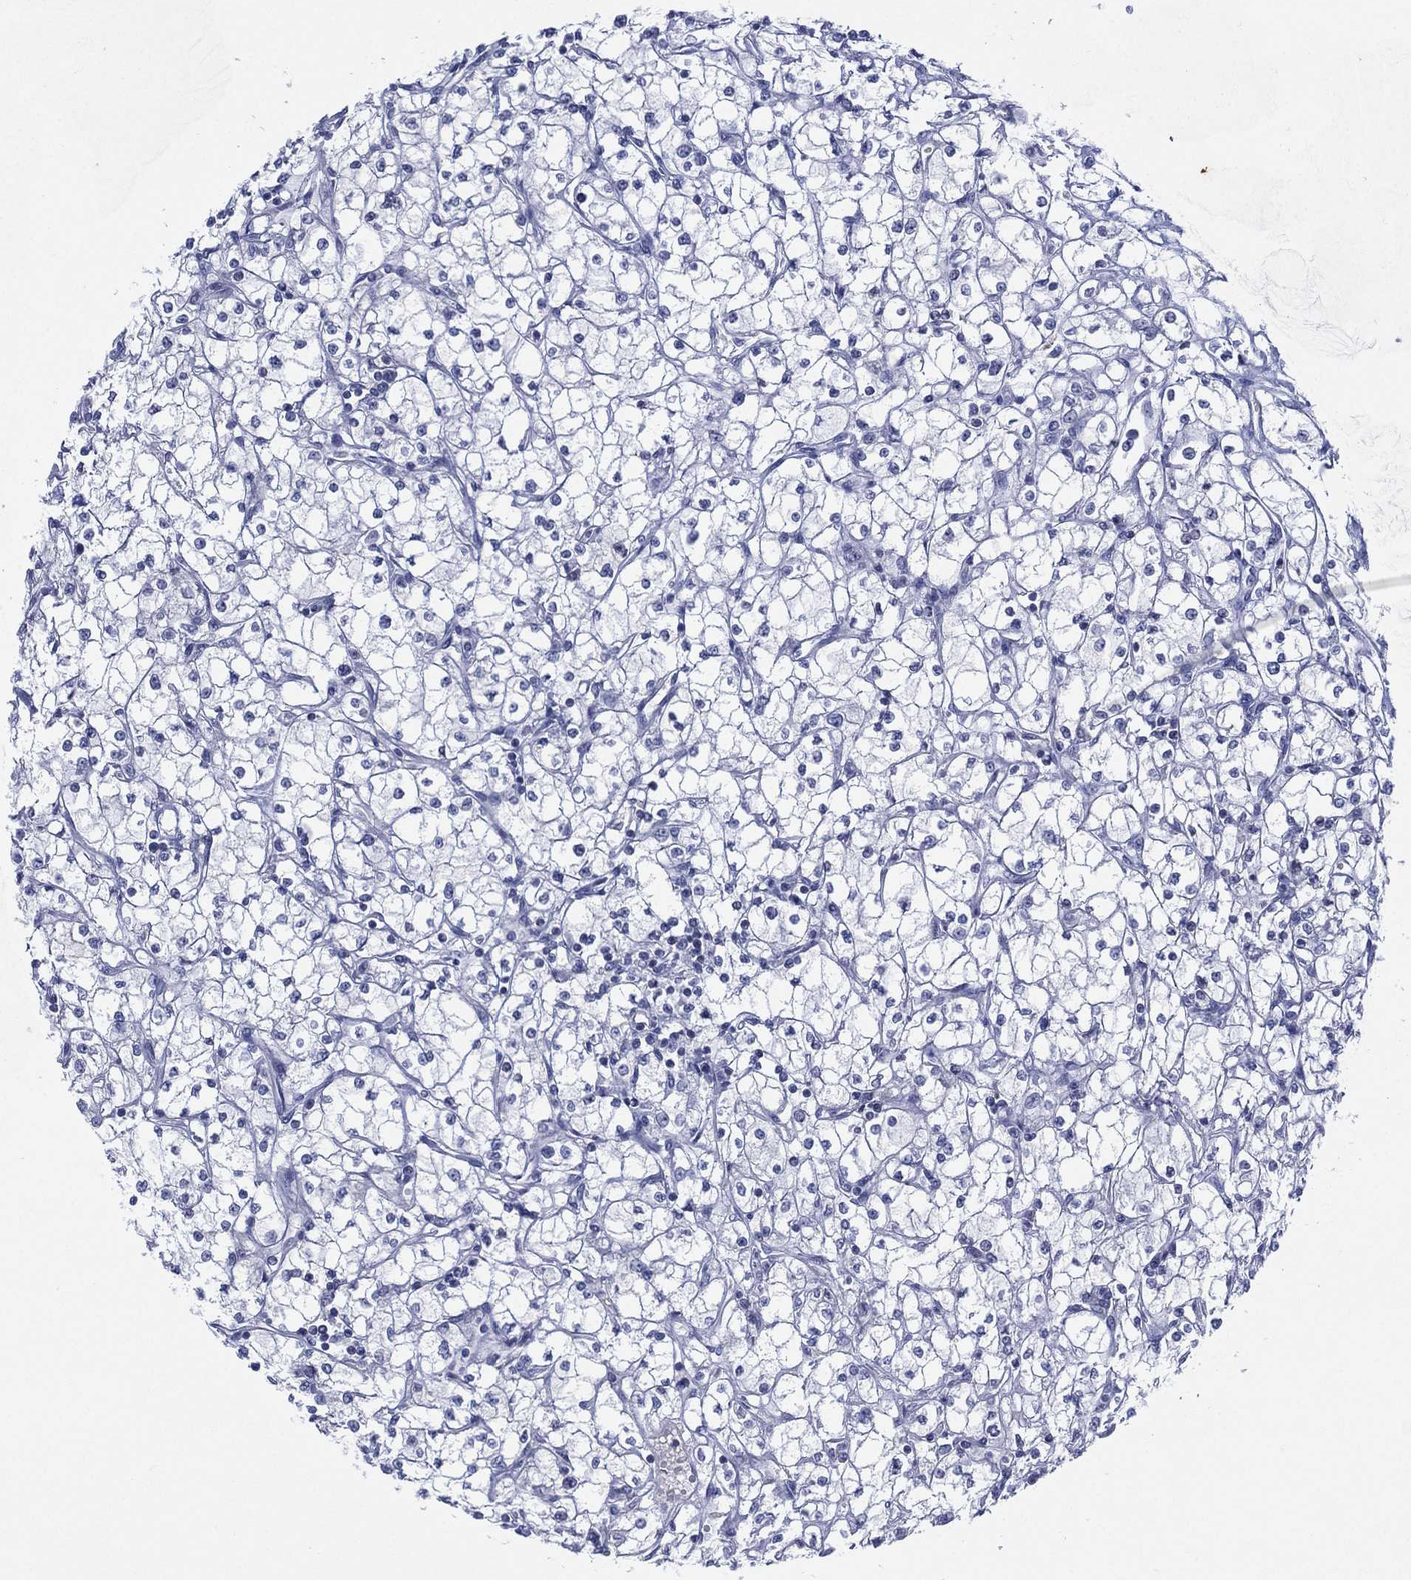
{"staining": {"intensity": "negative", "quantity": "none", "location": "none"}, "tissue": "renal cancer", "cell_type": "Tumor cells", "image_type": "cancer", "snomed": [{"axis": "morphology", "description": "Adenocarcinoma, NOS"}, {"axis": "topography", "description": "Kidney"}], "caption": "The image demonstrates no significant positivity in tumor cells of renal adenocarcinoma. (DAB immunohistochemistry, high magnification).", "gene": "SEPTIN1", "patient": {"sex": "male", "age": 67}}